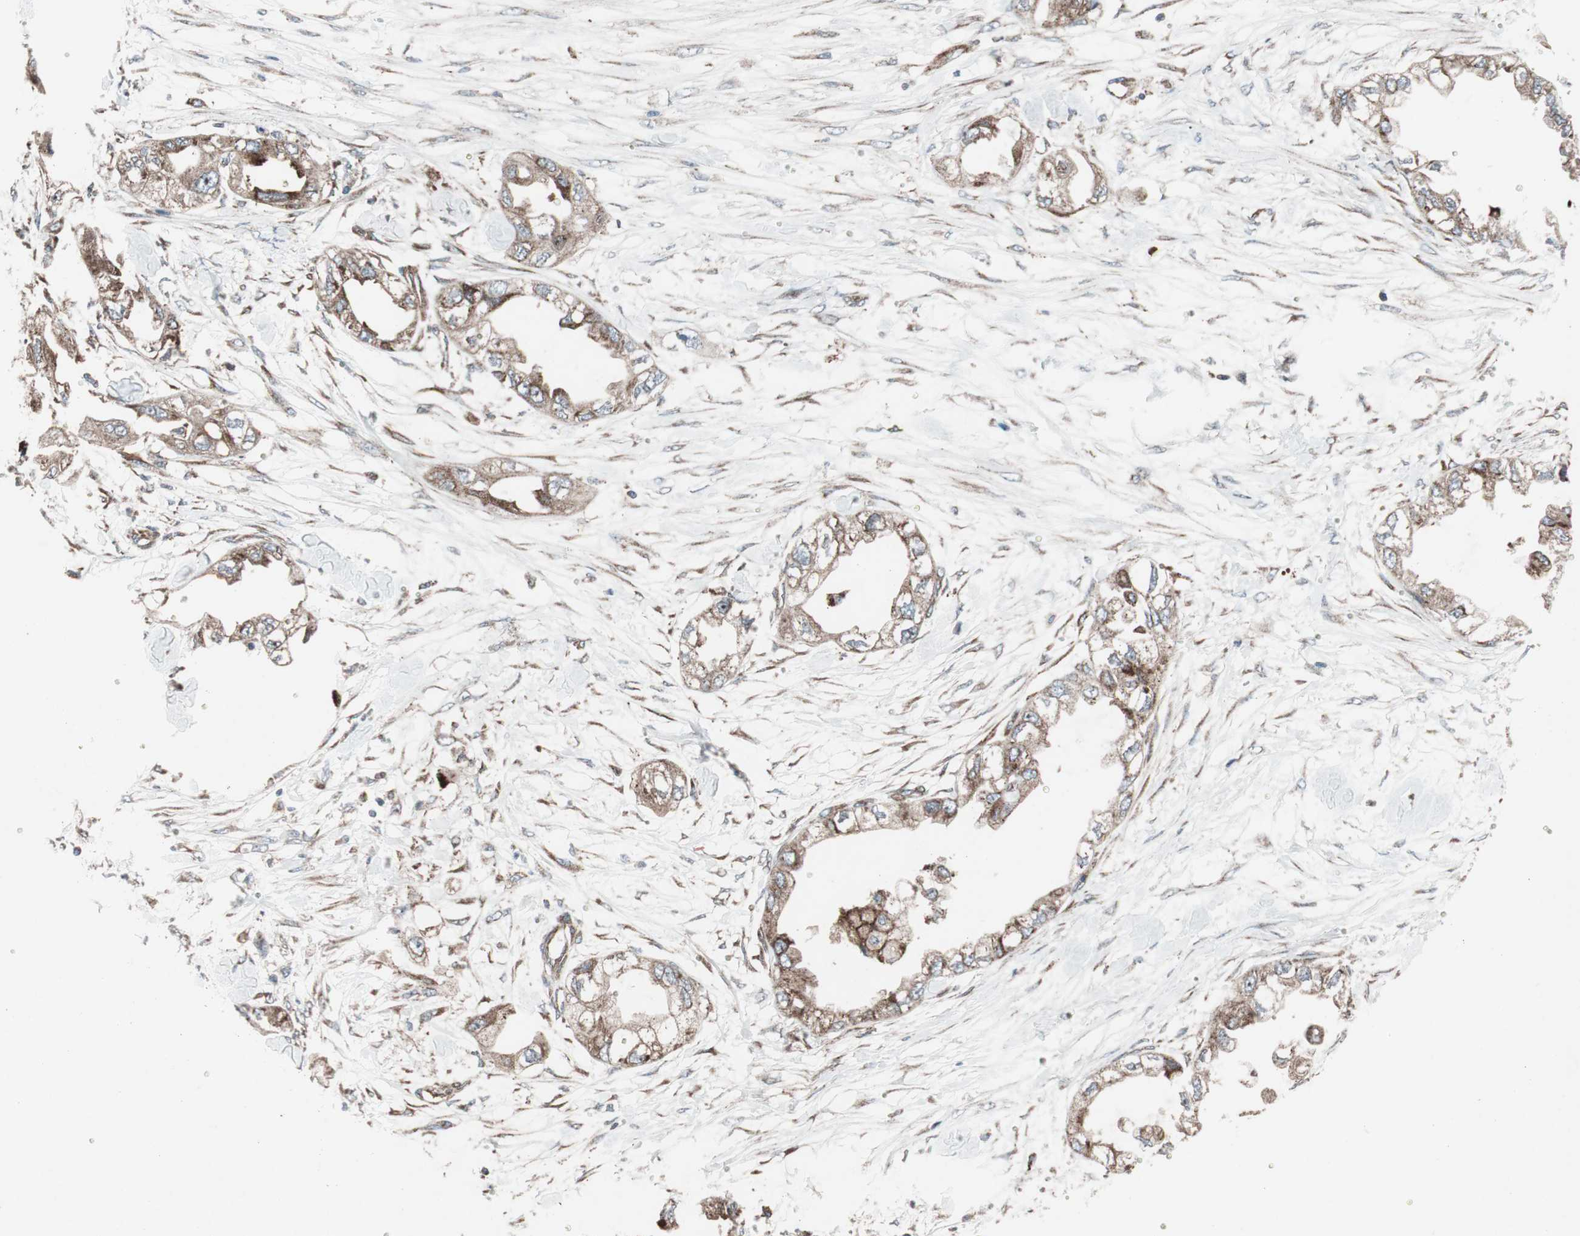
{"staining": {"intensity": "moderate", "quantity": ">75%", "location": "cytoplasmic/membranous"}, "tissue": "endometrial cancer", "cell_type": "Tumor cells", "image_type": "cancer", "snomed": [{"axis": "morphology", "description": "Adenocarcinoma, NOS"}, {"axis": "topography", "description": "Endometrium"}], "caption": "There is medium levels of moderate cytoplasmic/membranous expression in tumor cells of endometrial cancer (adenocarcinoma), as demonstrated by immunohistochemical staining (brown color).", "gene": "CCL14", "patient": {"sex": "female", "age": 67}}